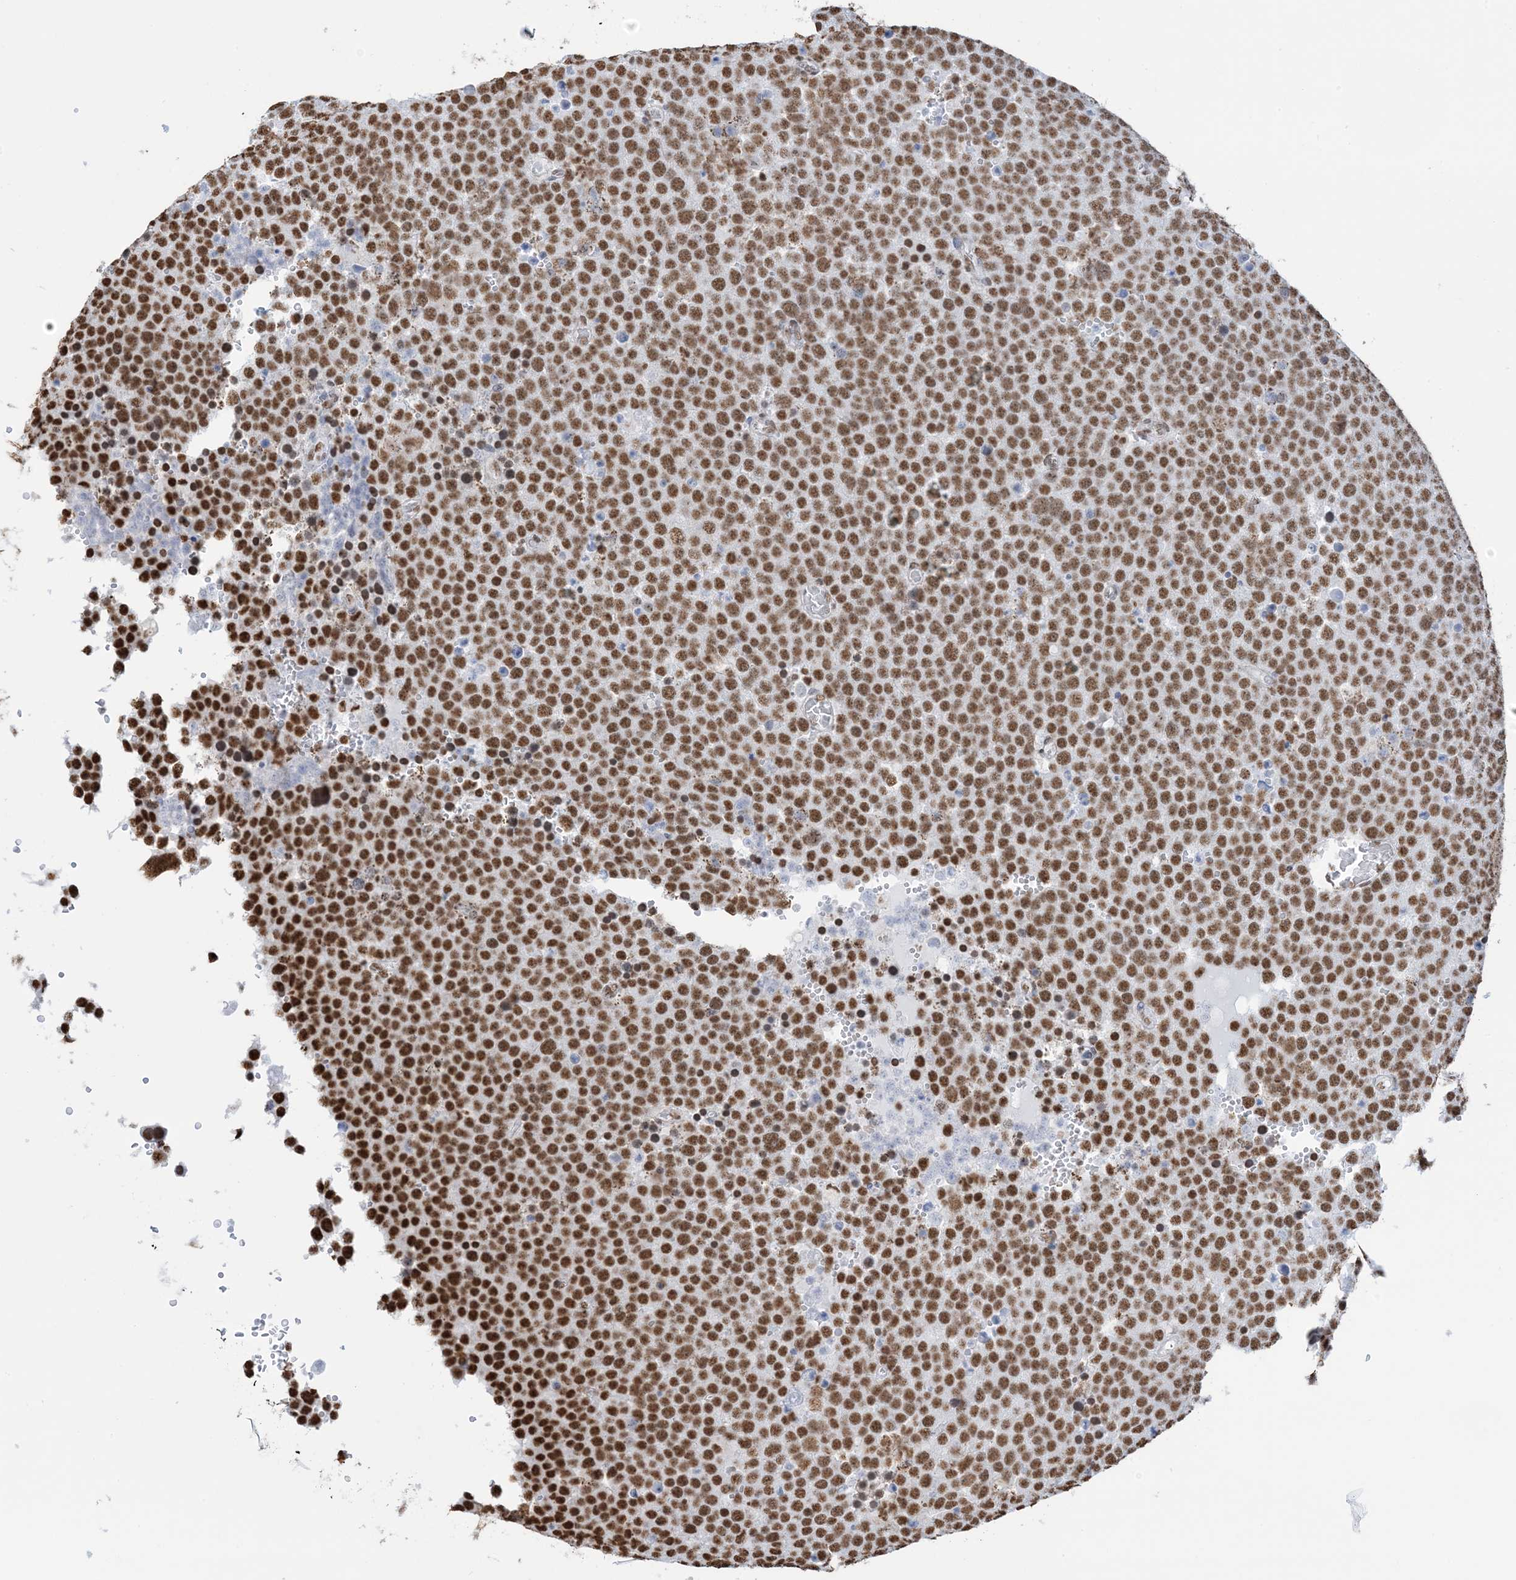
{"staining": {"intensity": "strong", "quantity": ">75%", "location": "nuclear"}, "tissue": "testis cancer", "cell_type": "Tumor cells", "image_type": "cancer", "snomed": [{"axis": "morphology", "description": "Seminoma, NOS"}, {"axis": "topography", "description": "Testis"}], "caption": "DAB immunohistochemical staining of testis cancer (seminoma) displays strong nuclear protein staining in approximately >75% of tumor cells.", "gene": "ZNF792", "patient": {"sex": "male", "age": 71}}